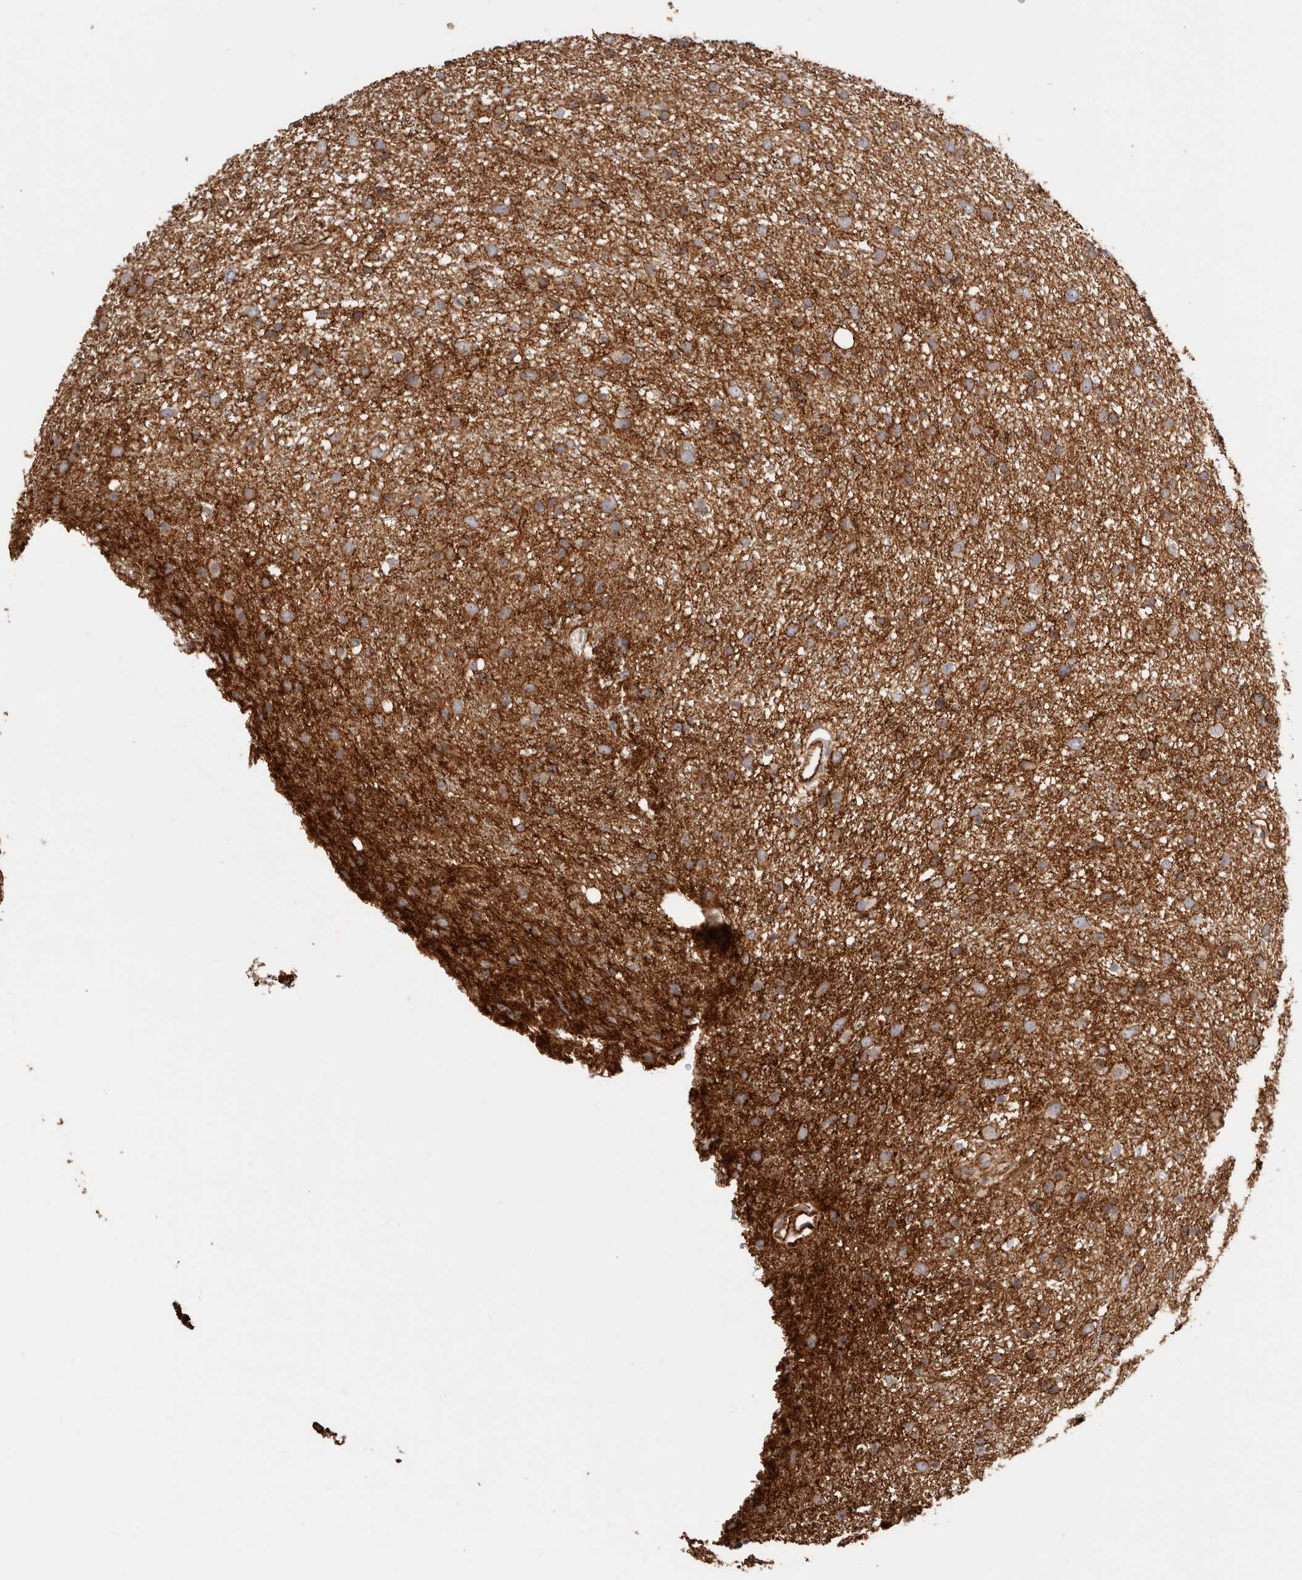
{"staining": {"intensity": "moderate", "quantity": ">75%", "location": "cytoplasmic/membranous"}, "tissue": "glioma", "cell_type": "Tumor cells", "image_type": "cancer", "snomed": [{"axis": "morphology", "description": "Glioma, malignant, Low grade"}, {"axis": "topography", "description": "Cerebral cortex"}], "caption": "Human glioma stained with a brown dye shows moderate cytoplasmic/membranous positive expression in approximately >75% of tumor cells.", "gene": "CTNNB1", "patient": {"sex": "female", "age": 39}}